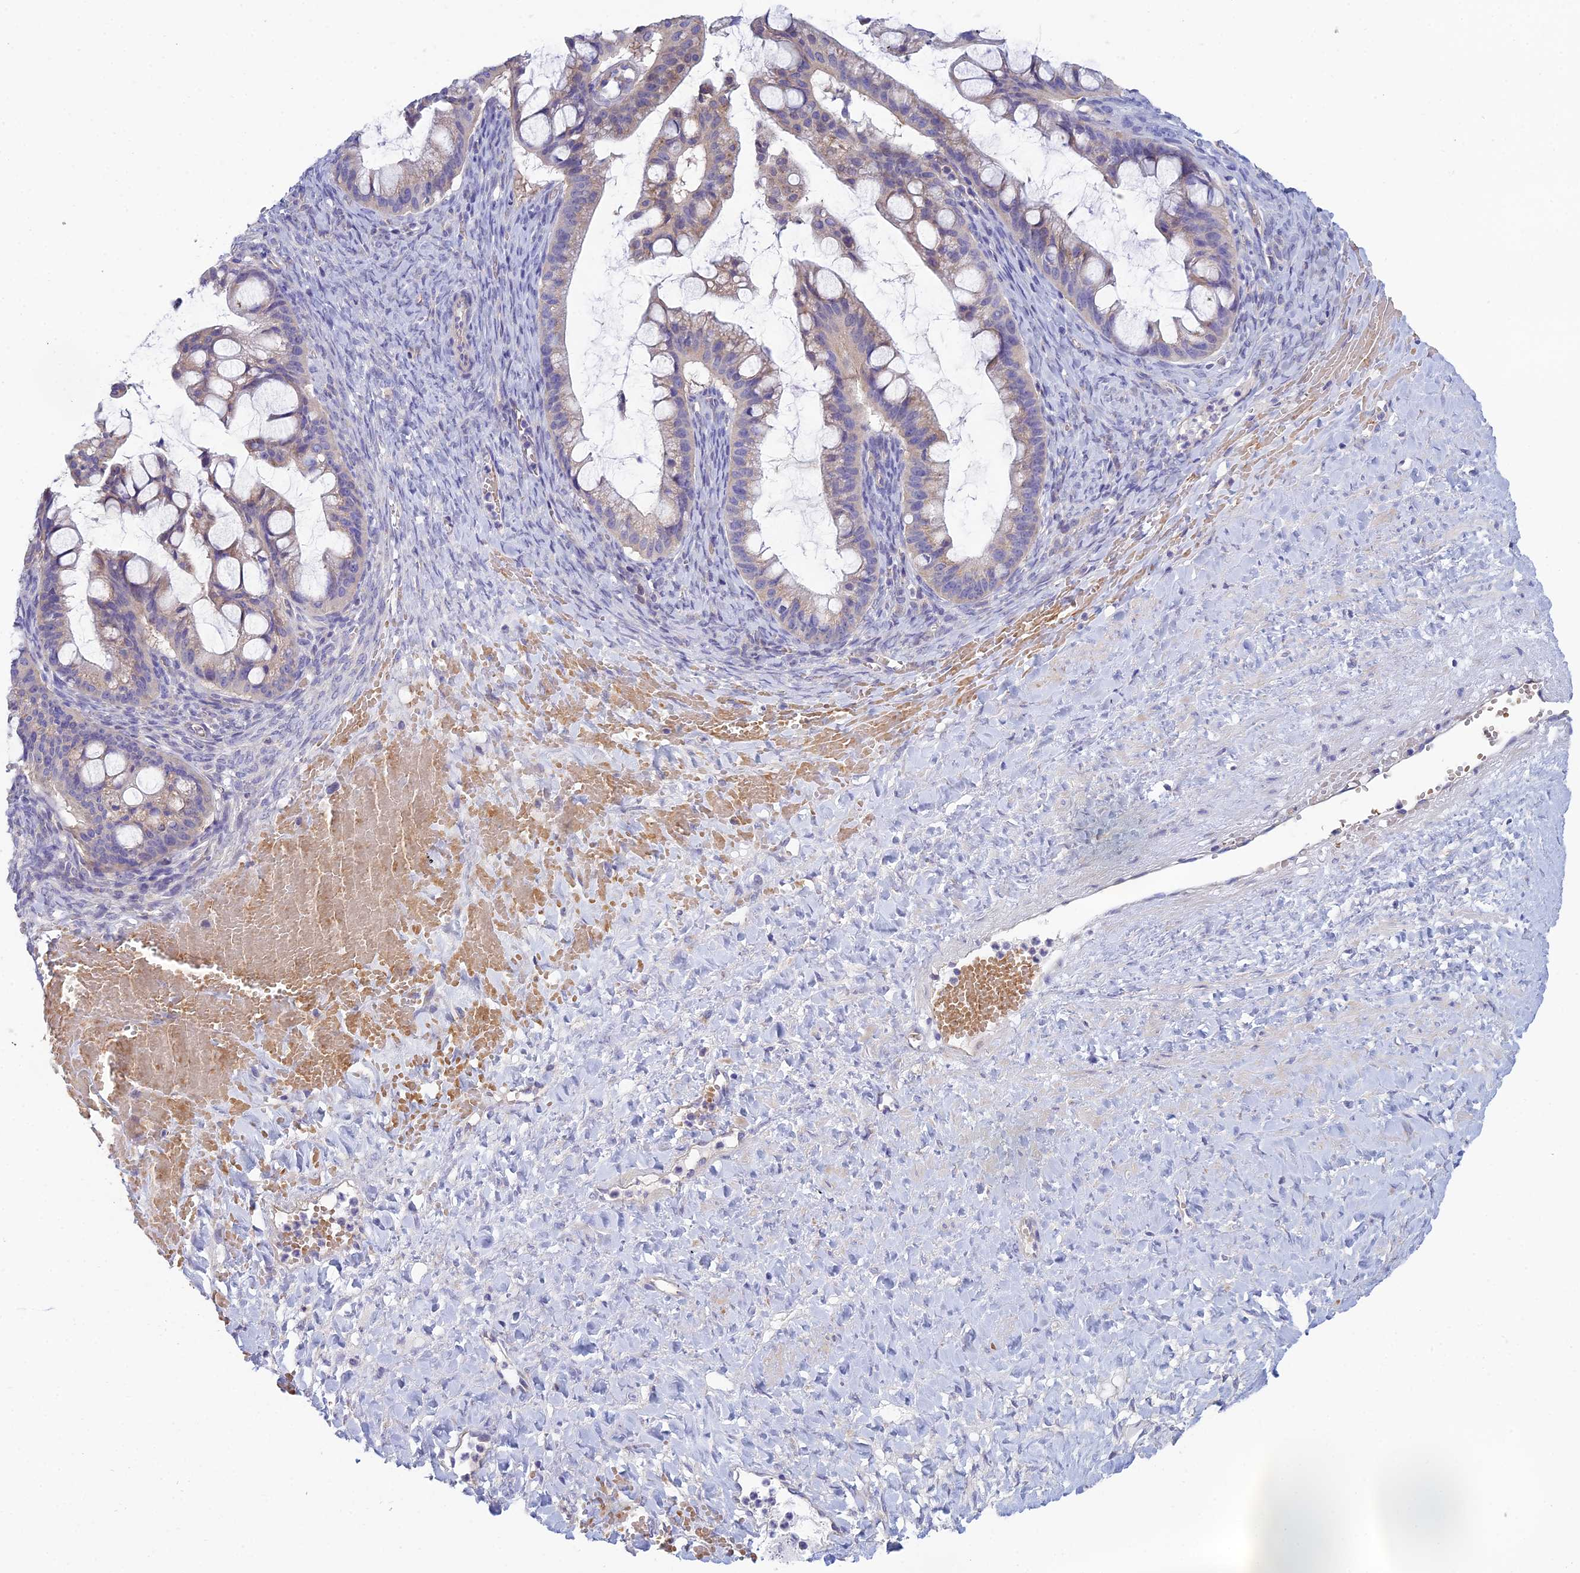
{"staining": {"intensity": "weak", "quantity": "25%-75%", "location": "cytoplasmic/membranous"}, "tissue": "ovarian cancer", "cell_type": "Tumor cells", "image_type": "cancer", "snomed": [{"axis": "morphology", "description": "Cystadenocarcinoma, mucinous, NOS"}, {"axis": "topography", "description": "Ovary"}], "caption": "Immunohistochemistry (IHC) of human ovarian cancer demonstrates low levels of weak cytoplasmic/membranous staining in about 25%-75% of tumor cells. The staining is performed using DAB (3,3'-diaminobenzidine) brown chromogen to label protein expression. The nuclei are counter-stained blue using hematoxylin.", "gene": "ZNF564", "patient": {"sex": "female", "age": 73}}